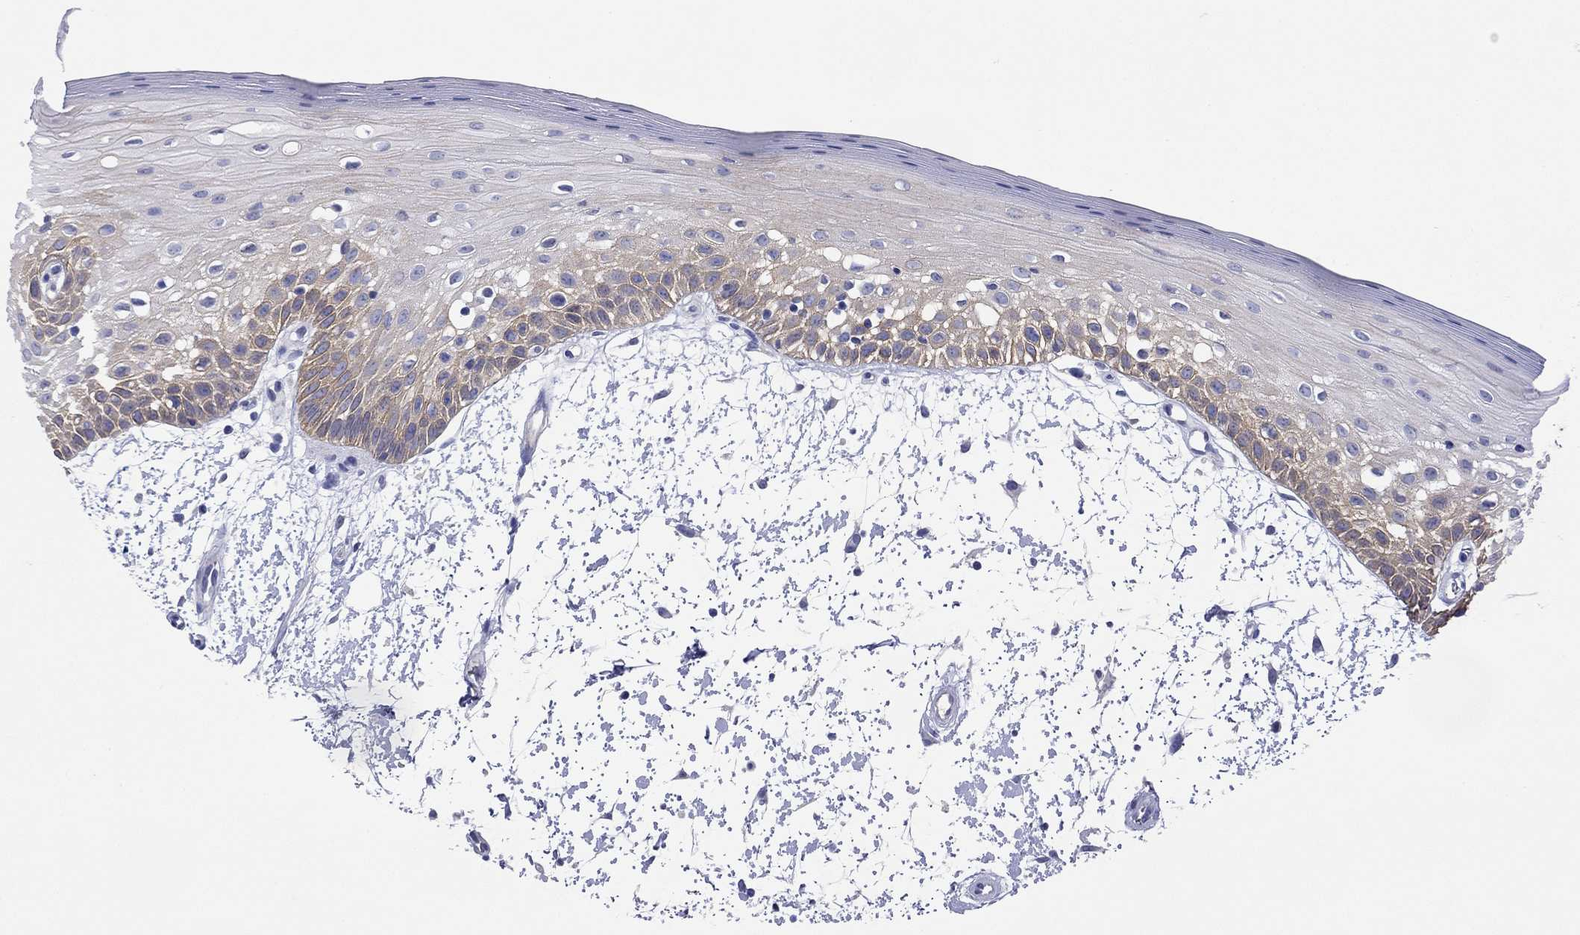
{"staining": {"intensity": "moderate", "quantity": "<25%", "location": "cytoplasmic/membranous"}, "tissue": "oral mucosa", "cell_type": "Squamous epithelial cells", "image_type": "normal", "snomed": [{"axis": "morphology", "description": "Normal tissue, NOS"}, {"axis": "morphology", "description": "Squamous cell carcinoma, NOS"}, {"axis": "topography", "description": "Oral tissue"}, {"axis": "topography", "description": "Head-Neck"}], "caption": "Moderate cytoplasmic/membranous positivity for a protein is identified in approximately <25% of squamous epithelial cells of unremarkable oral mucosa using IHC.", "gene": "CMYA5", "patient": {"sex": "female", "age": 75}}